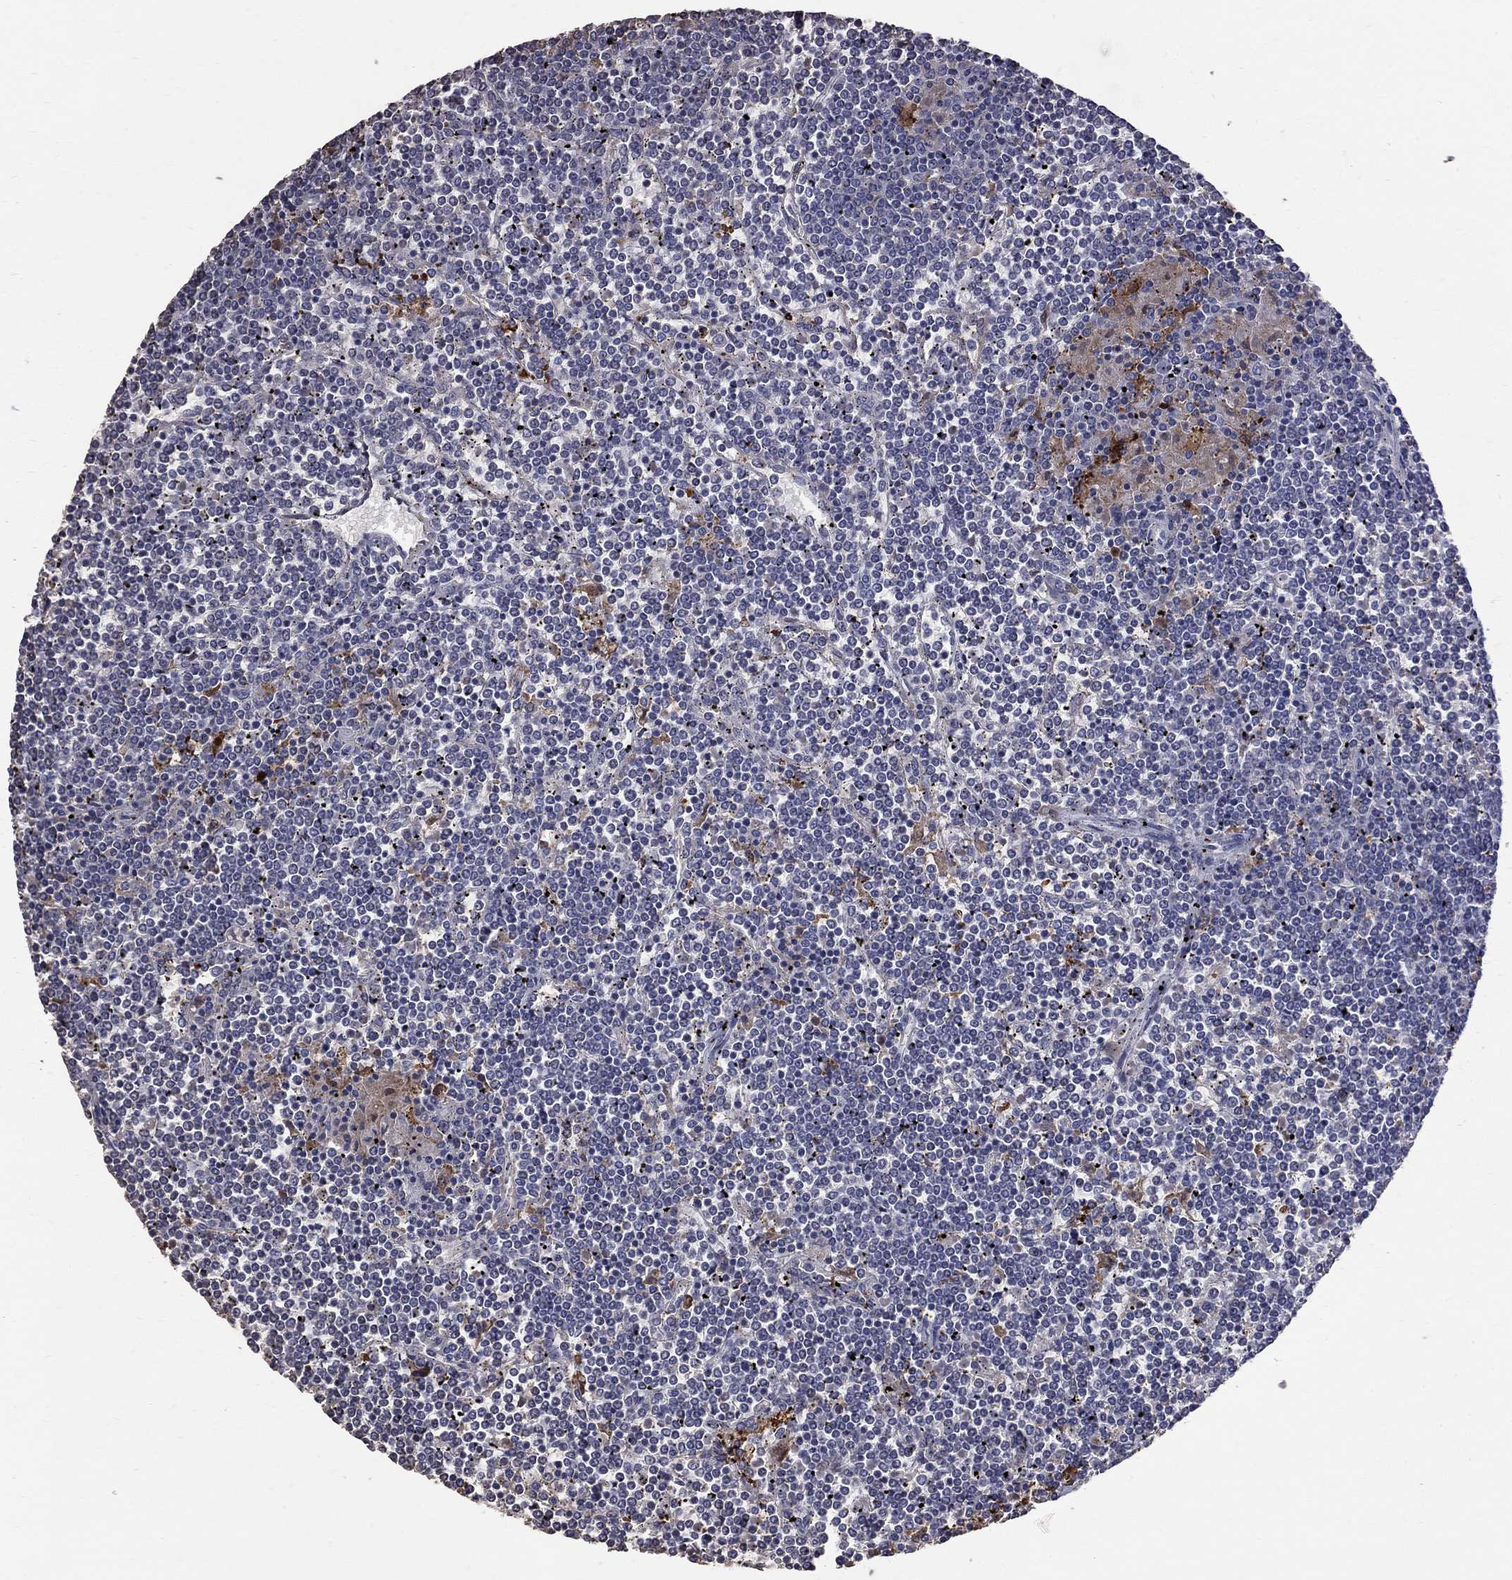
{"staining": {"intensity": "negative", "quantity": "none", "location": "none"}, "tissue": "lymphoma", "cell_type": "Tumor cells", "image_type": "cancer", "snomed": [{"axis": "morphology", "description": "Malignant lymphoma, non-Hodgkin's type, Low grade"}, {"axis": "topography", "description": "Spleen"}], "caption": "DAB immunohistochemical staining of low-grade malignant lymphoma, non-Hodgkin's type shows no significant staining in tumor cells. (DAB immunohistochemistry visualized using brightfield microscopy, high magnification).", "gene": "AGER", "patient": {"sex": "female", "age": 19}}